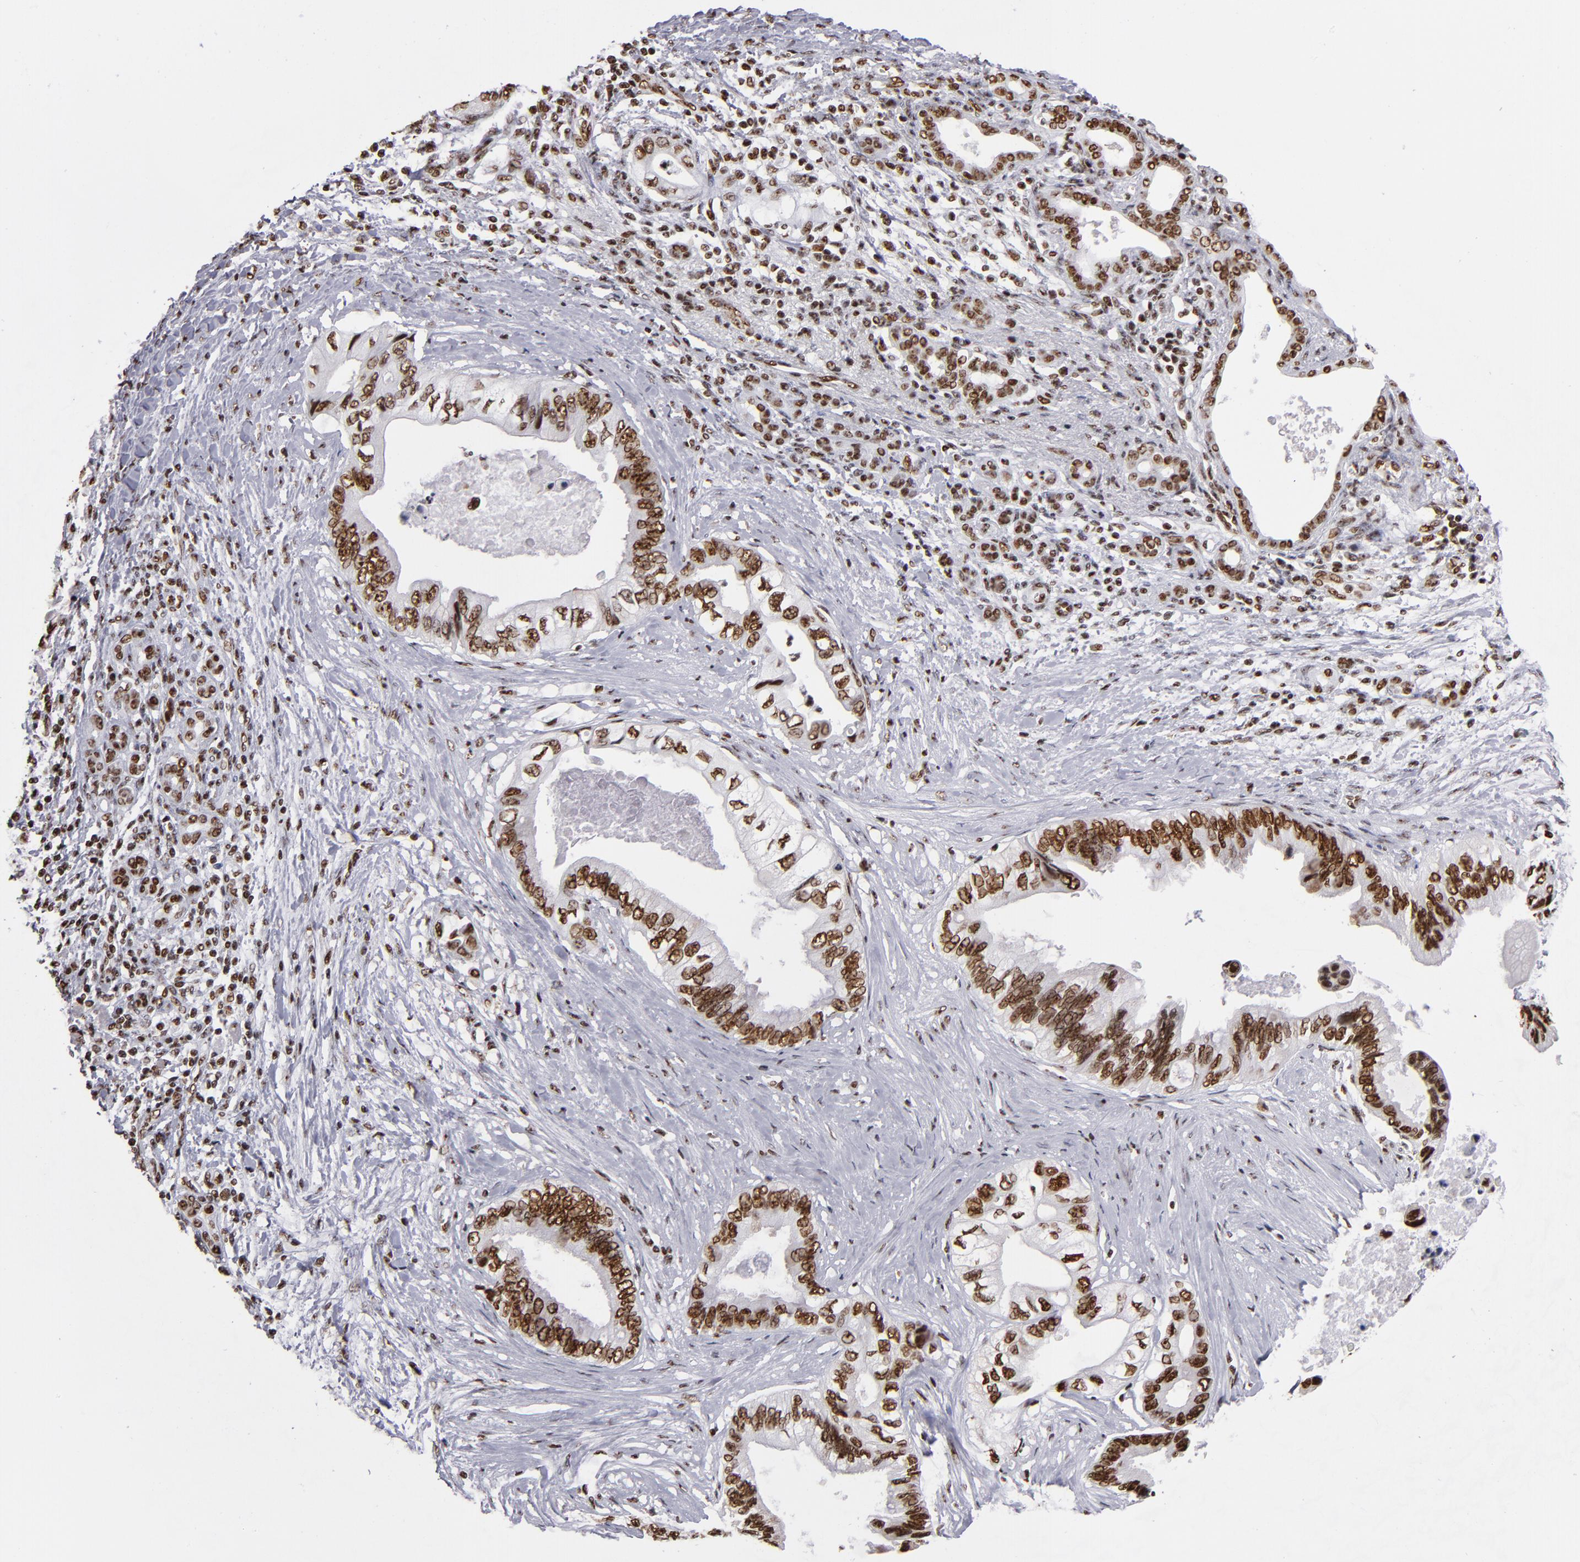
{"staining": {"intensity": "strong", "quantity": ">75%", "location": "nuclear"}, "tissue": "pancreatic cancer", "cell_type": "Tumor cells", "image_type": "cancer", "snomed": [{"axis": "morphology", "description": "Adenocarcinoma, NOS"}, {"axis": "topography", "description": "Pancreas"}], "caption": "Pancreatic adenocarcinoma stained for a protein demonstrates strong nuclear positivity in tumor cells.", "gene": "MRE11", "patient": {"sex": "female", "age": 66}}